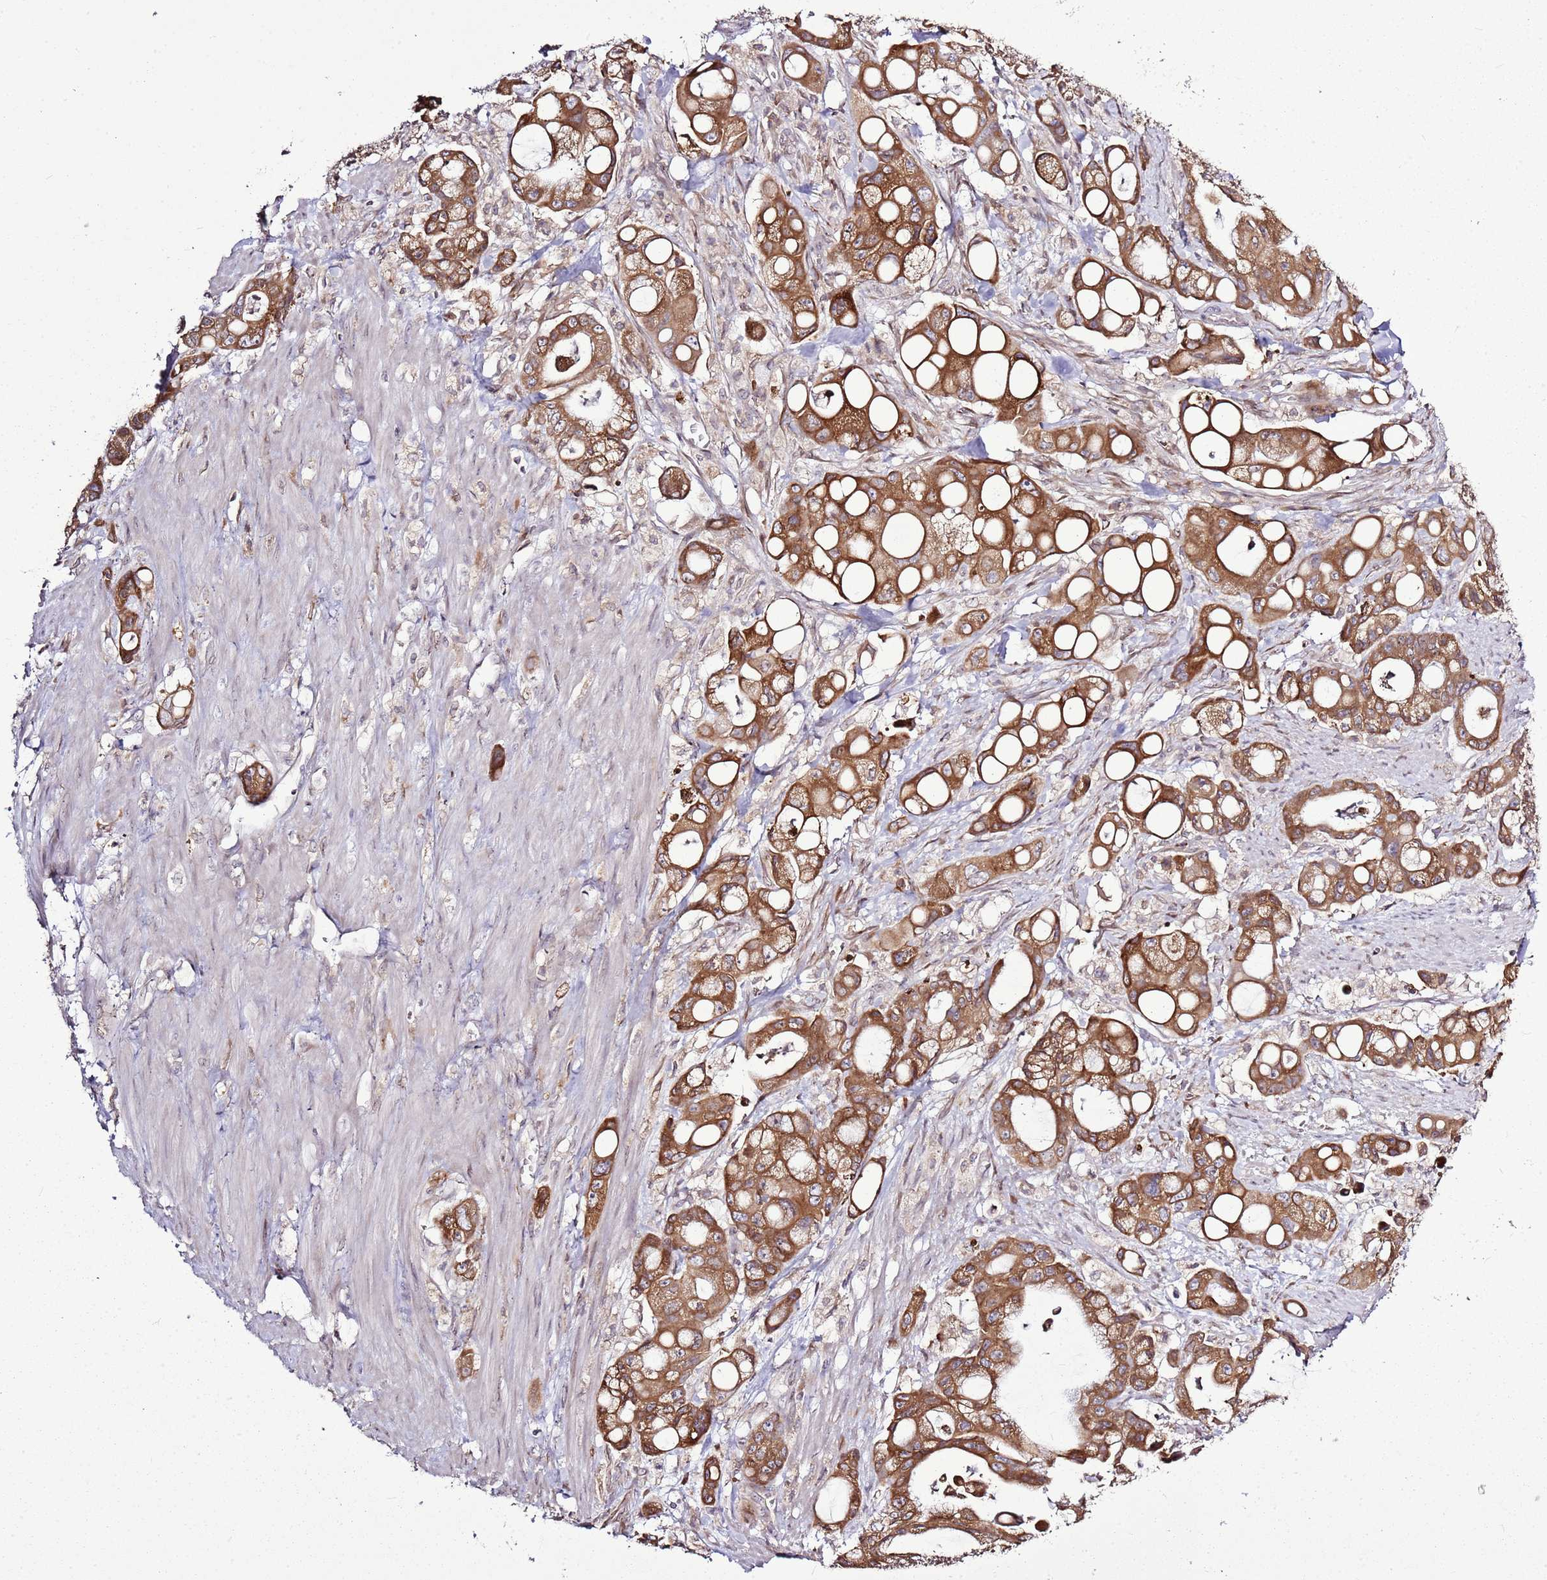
{"staining": {"intensity": "strong", "quantity": ">75%", "location": "cytoplasmic/membranous"}, "tissue": "pancreatic cancer", "cell_type": "Tumor cells", "image_type": "cancer", "snomed": [{"axis": "morphology", "description": "Adenocarcinoma, NOS"}, {"axis": "topography", "description": "Pancreas"}], "caption": "Pancreatic adenocarcinoma stained with immunohistochemistry demonstrates strong cytoplasmic/membranous staining in approximately >75% of tumor cells.", "gene": "TMED10", "patient": {"sex": "male", "age": 68}}